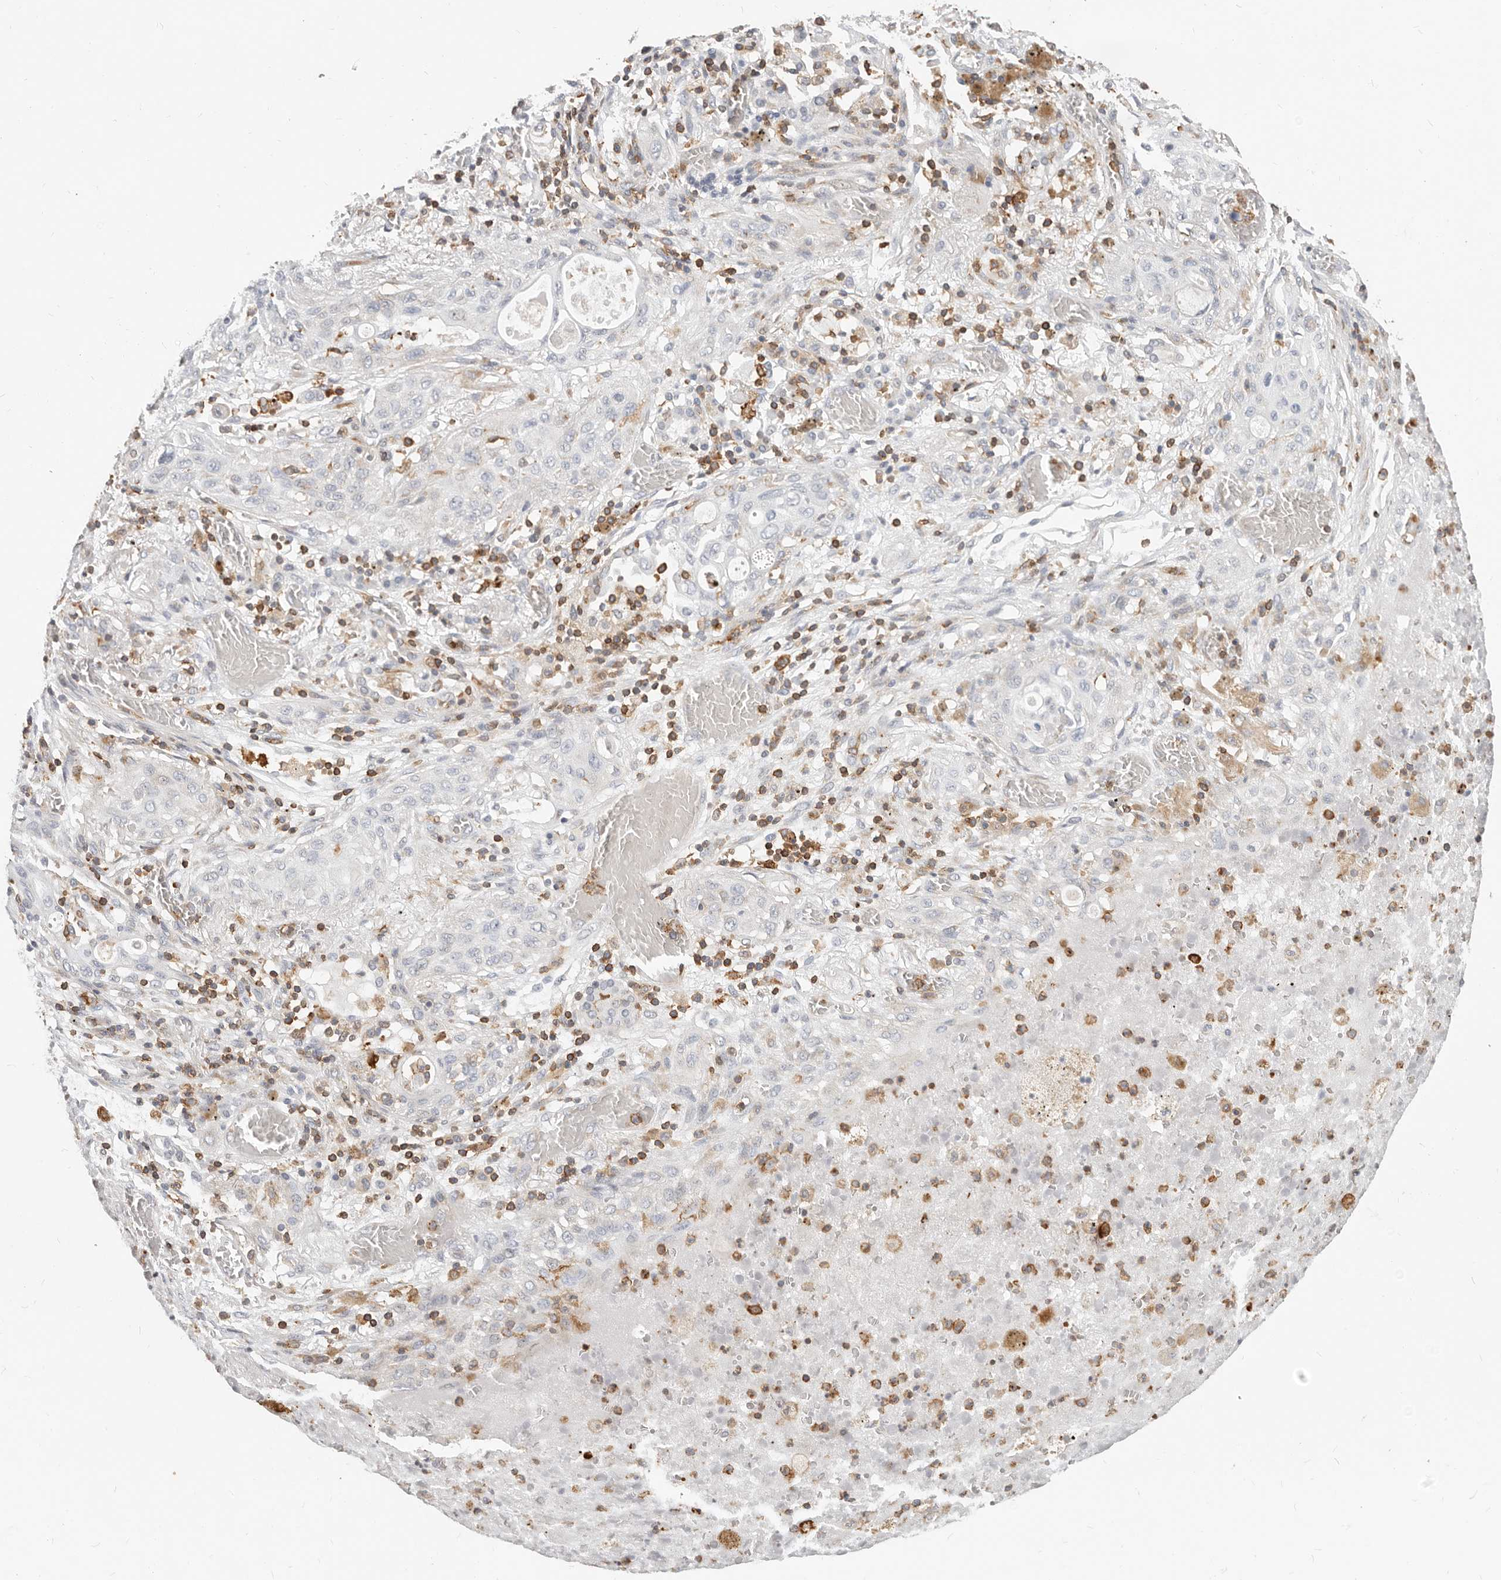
{"staining": {"intensity": "negative", "quantity": "none", "location": "none"}, "tissue": "lung cancer", "cell_type": "Tumor cells", "image_type": "cancer", "snomed": [{"axis": "morphology", "description": "Squamous cell carcinoma, NOS"}, {"axis": "topography", "description": "Lung"}], "caption": "IHC of human squamous cell carcinoma (lung) exhibits no positivity in tumor cells. (Immunohistochemistry, brightfield microscopy, high magnification).", "gene": "TMEM63B", "patient": {"sex": "female", "age": 47}}